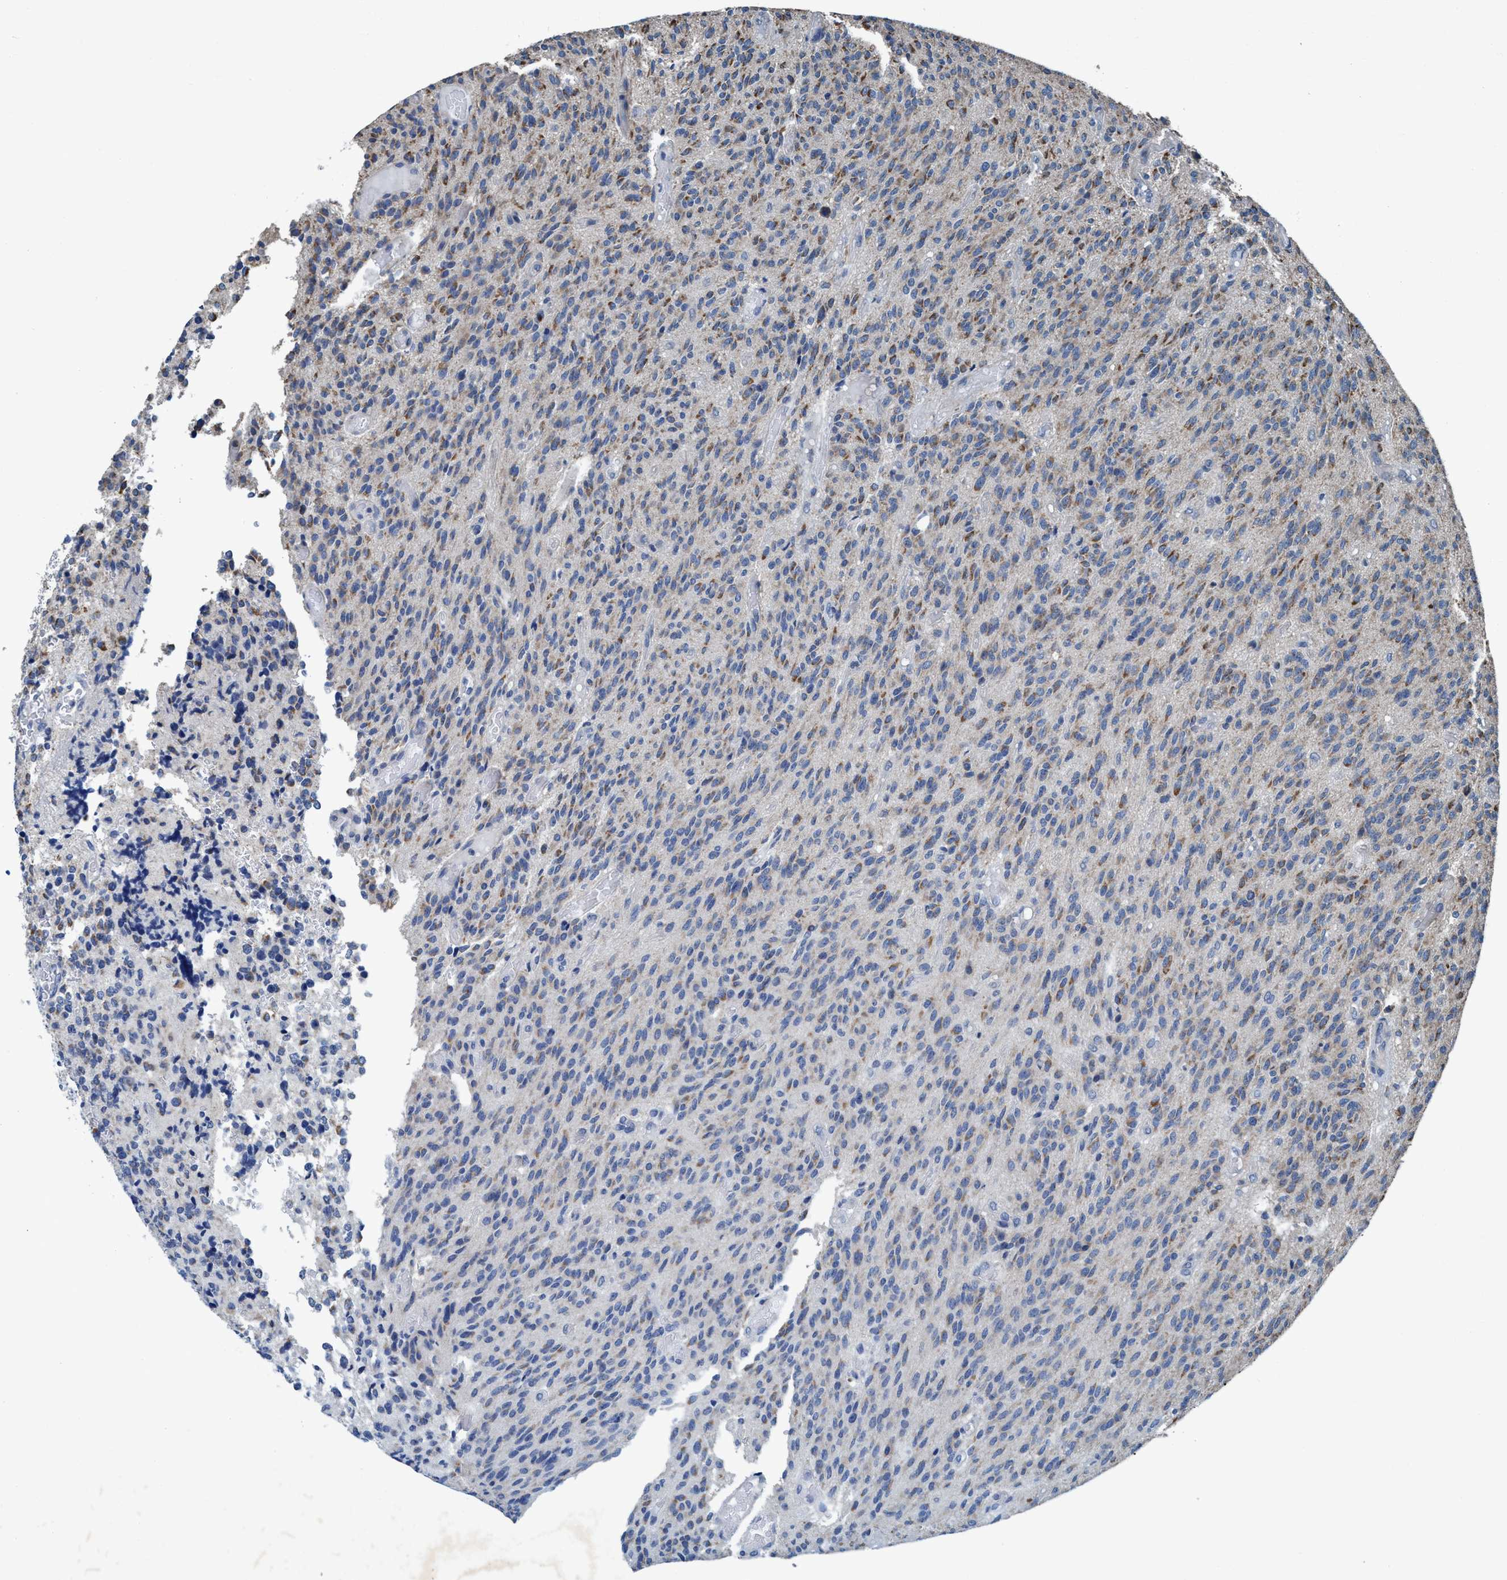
{"staining": {"intensity": "moderate", "quantity": "25%-75%", "location": "cytoplasmic/membranous"}, "tissue": "glioma", "cell_type": "Tumor cells", "image_type": "cancer", "snomed": [{"axis": "morphology", "description": "Glioma, malignant, High grade"}, {"axis": "topography", "description": "Brain"}], "caption": "Immunohistochemical staining of human malignant glioma (high-grade) shows moderate cytoplasmic/membranous protein positivity in about 25%-75% of tumor cells.", "gene": "ANKFN1", "patient": {"sex": "male", "age": 34}}